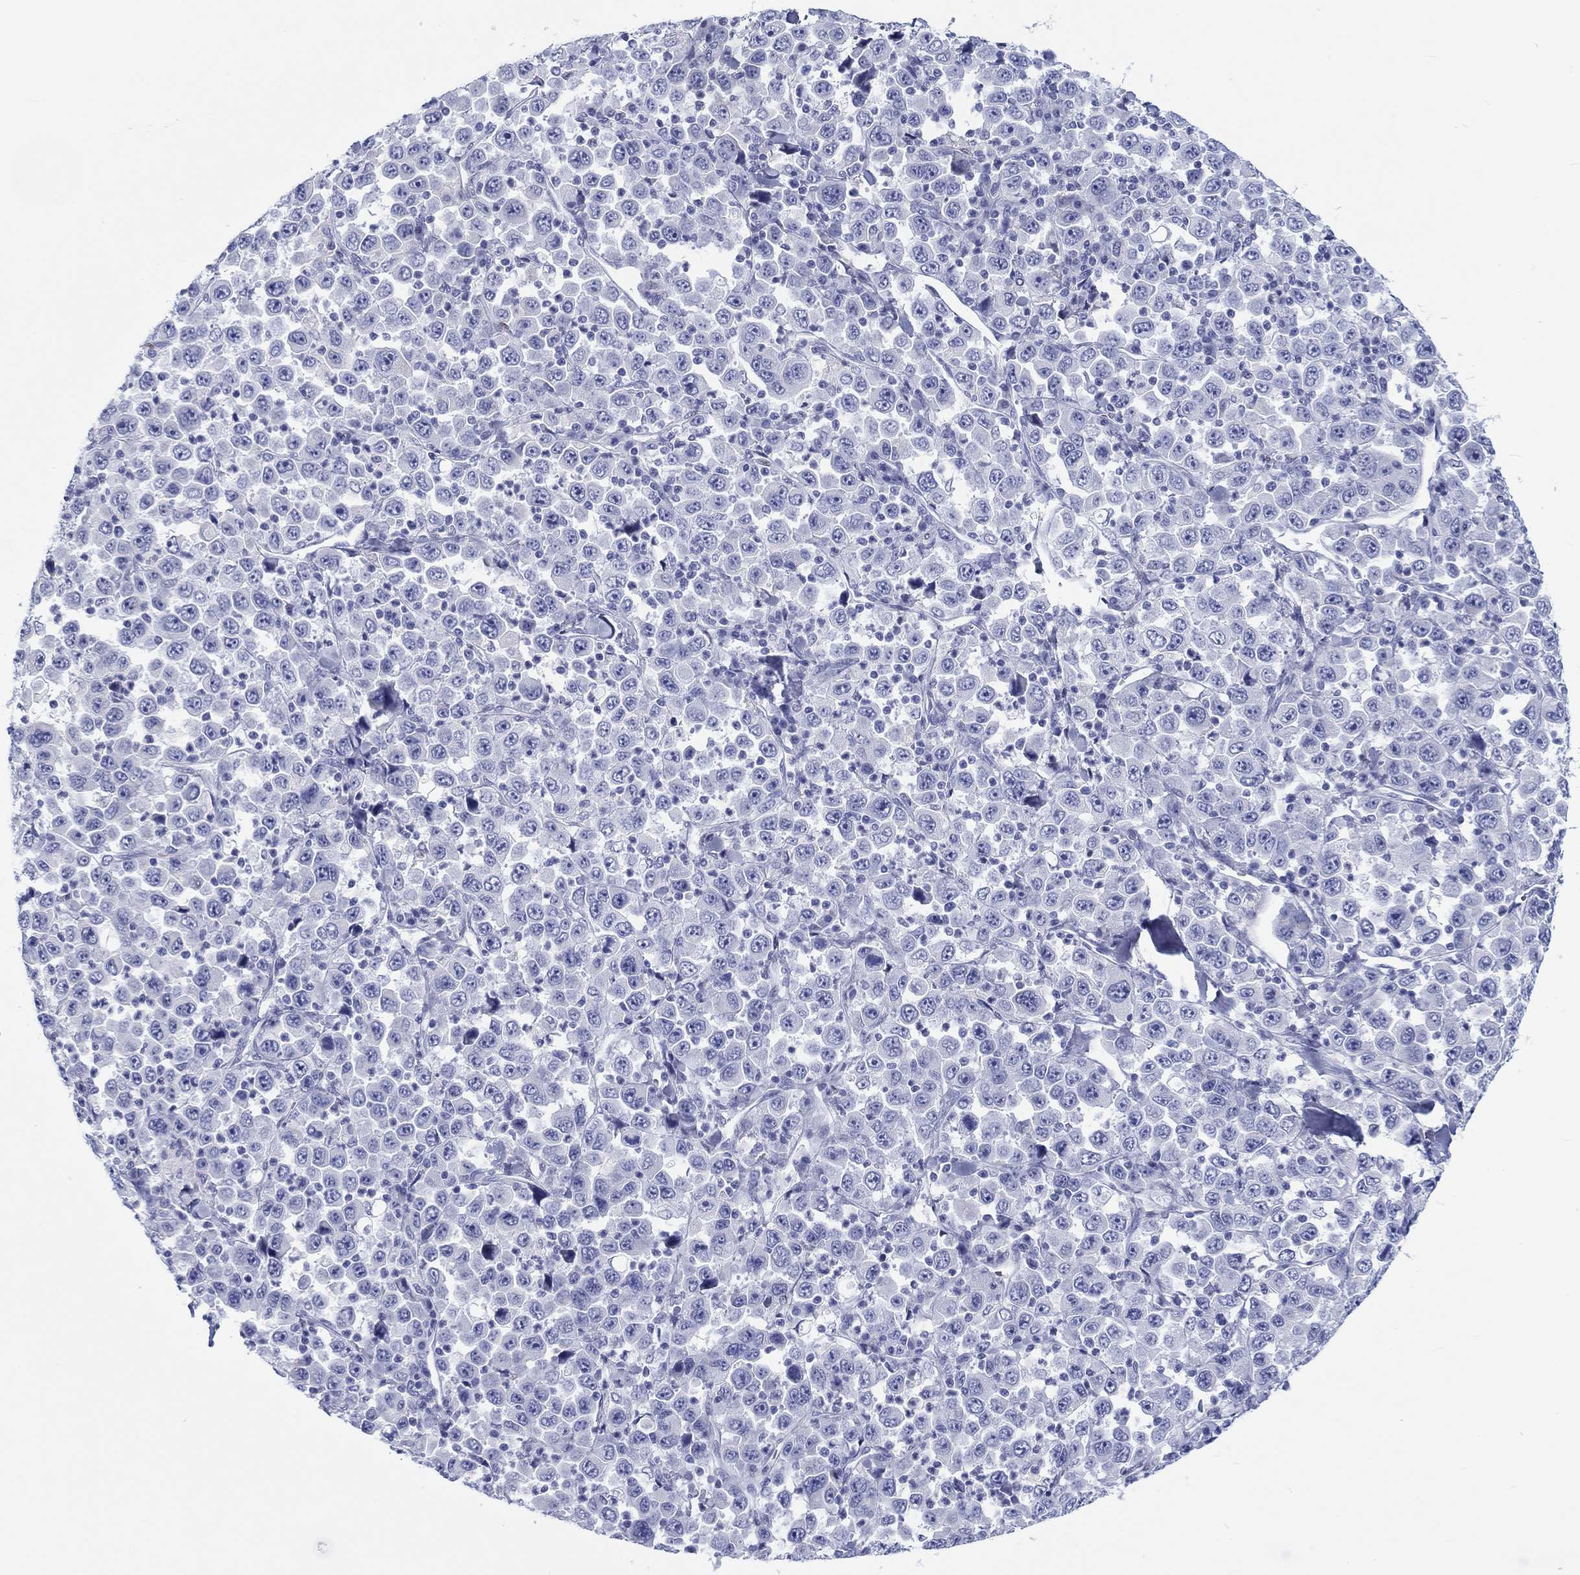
{"staining": {"intensity": "negative", "quantity": "none", "location": "none"}, "tissue": "stomach cancer", "cell_type": "Tumor cells", "image_type": "cancer", "snomed": [{"axis": "morphology", "description": "Normal tissue, NOS"}, {"axis": "morphology", "description": "Adenocarcinoma, NOS"}, {"axis": "topography", "description": "Stomach, upper"}, {"axis": "topography", "description": "Stomach"}], "caption": "Micrograph shows no protein staining in tumor cells of stomach cancer (adenocarcinoma) tissue.", "gene": "H1-1", "patient": {"sex": "male", "age": 59}}